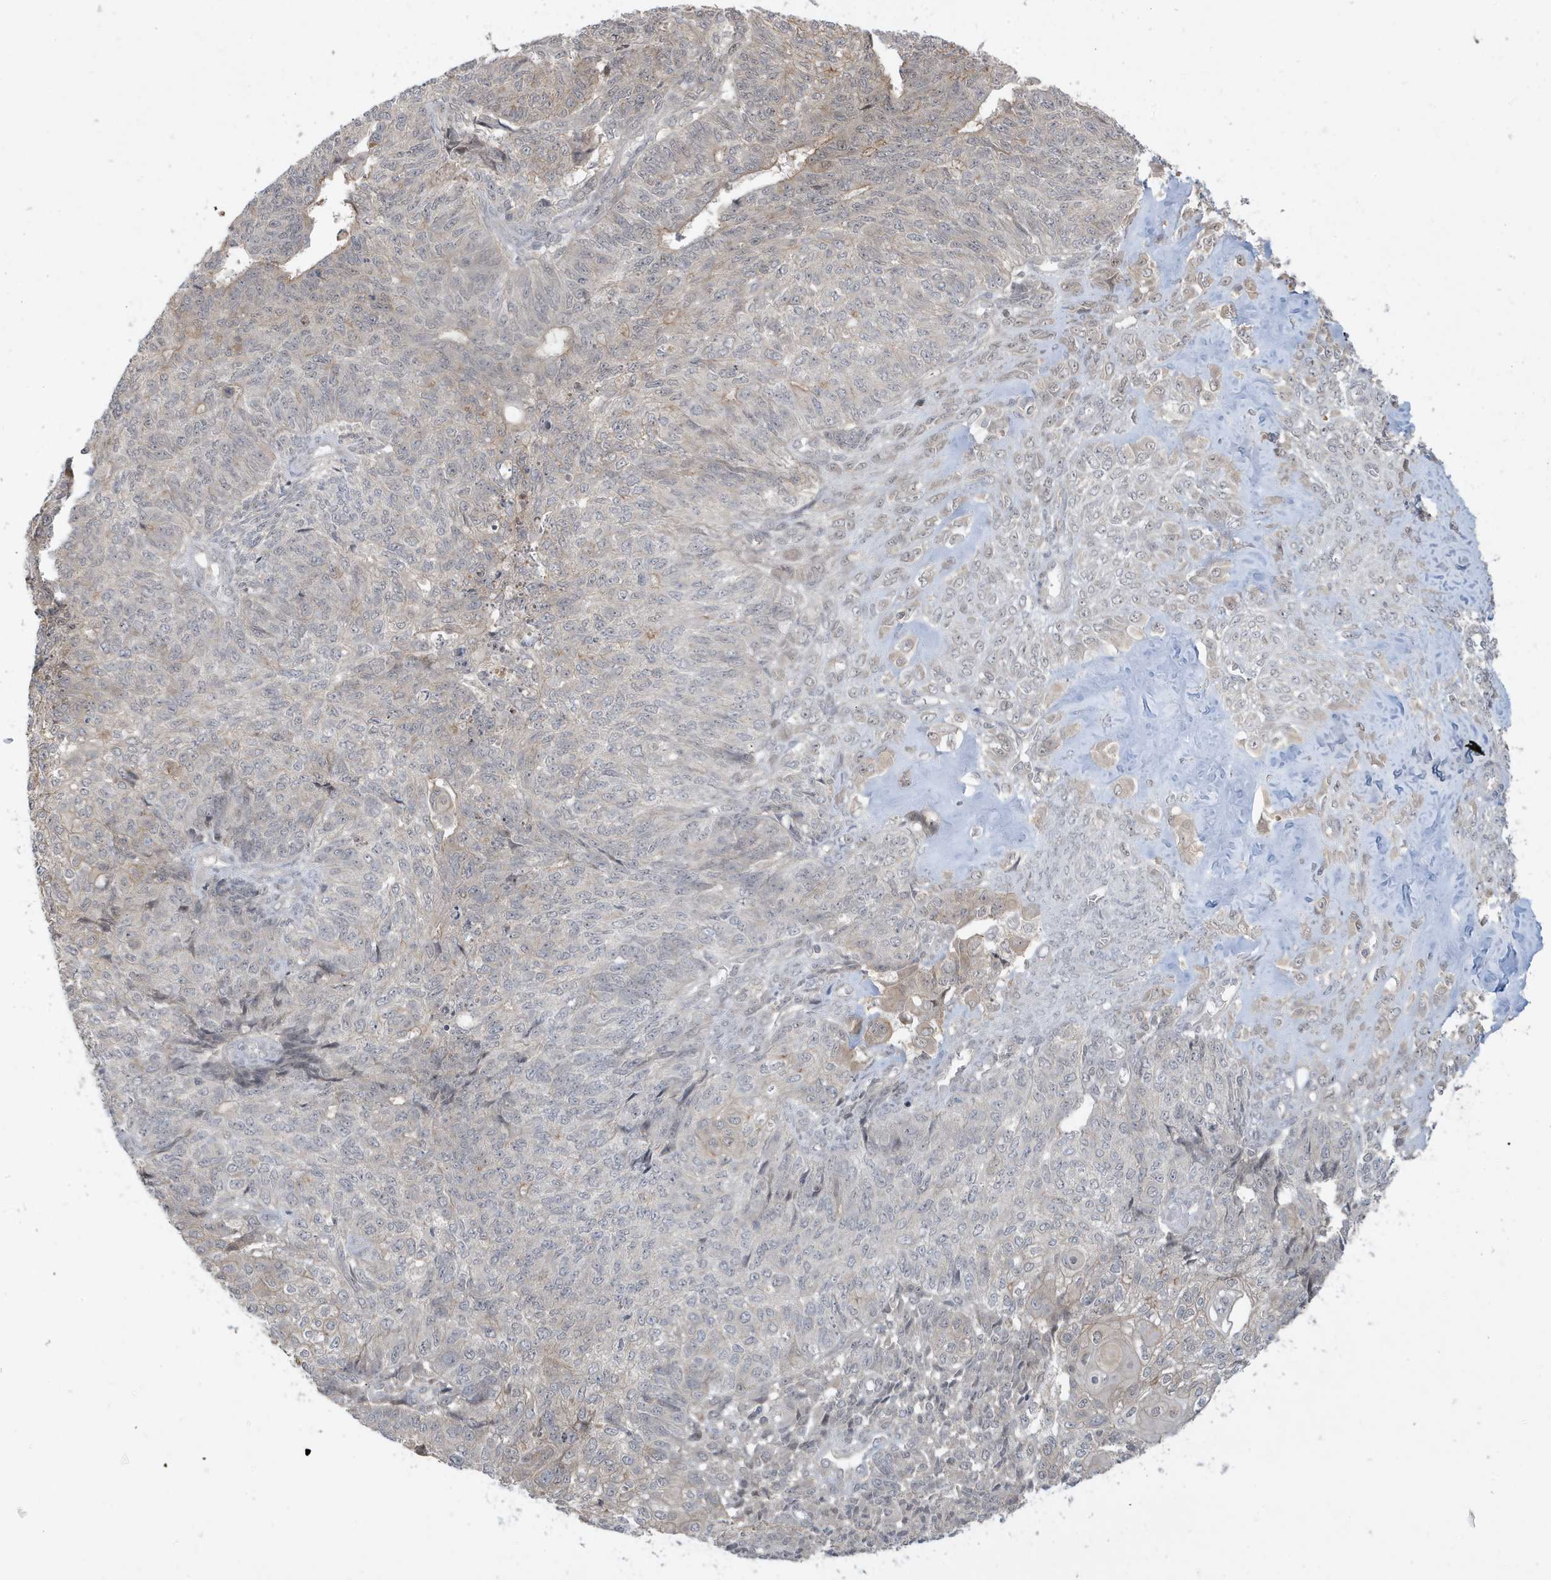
{"staining": {"intensity": "weak", "quantity": "<25%", "location": "cytoplasmic/membranous"}, "tissue": "endometrial cancer", "cell_type": "Tumor cells", "image_type": "cancer", "snomed": [{"axis": "morphology", "description": "Adenocarcinoma, NOS"}, {"axis": "topography", "description": "Endometrium"}], "caption": "This is an immunohistochemistry micrograph of endometrial adenocarcinoma. There is no staining in tumor cells.", "gene": "PRRT3", "patient": {"sex": "female", "age": 32}}